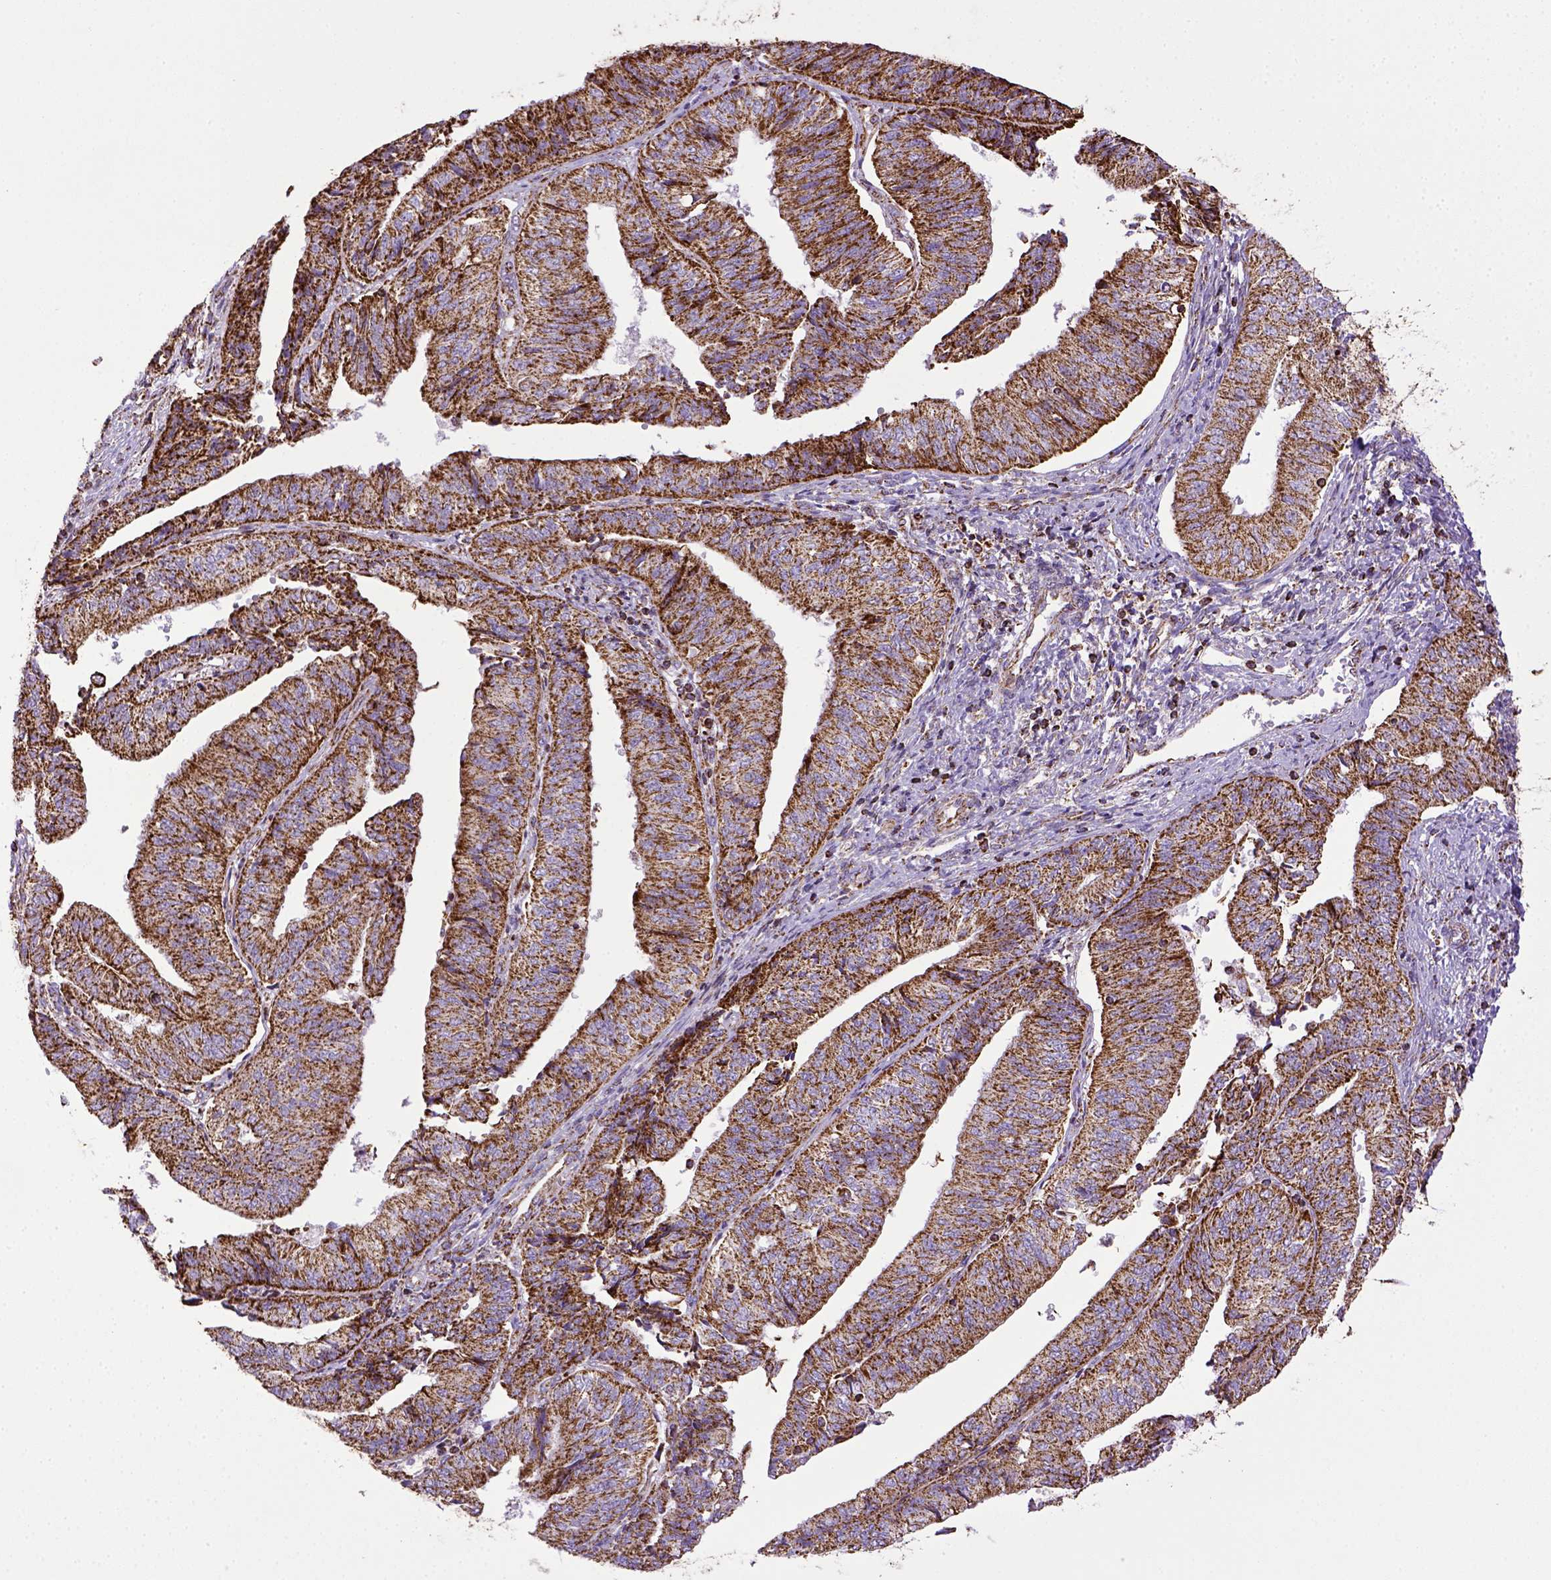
{"staining": {"intensity": "moderate", "quantity": ">75%", "location": "cytoplasmic/membranous"}, "tissue": "endometrial cancer", "cell_type": "Tumor cells", "image_type": "cancer", "snomed": [{"axis": "morphology", "description": "Adenocarcinoma, NOS"}, {"axis": "topography", "description": "Endometrium"}], "caption": "Adenocarcinoma (endometrial) stained with a protein marker displays moderate staining in tumor cells.", "gene": "MT-CO1", "patient": {"sex": "female", "age": 58}}